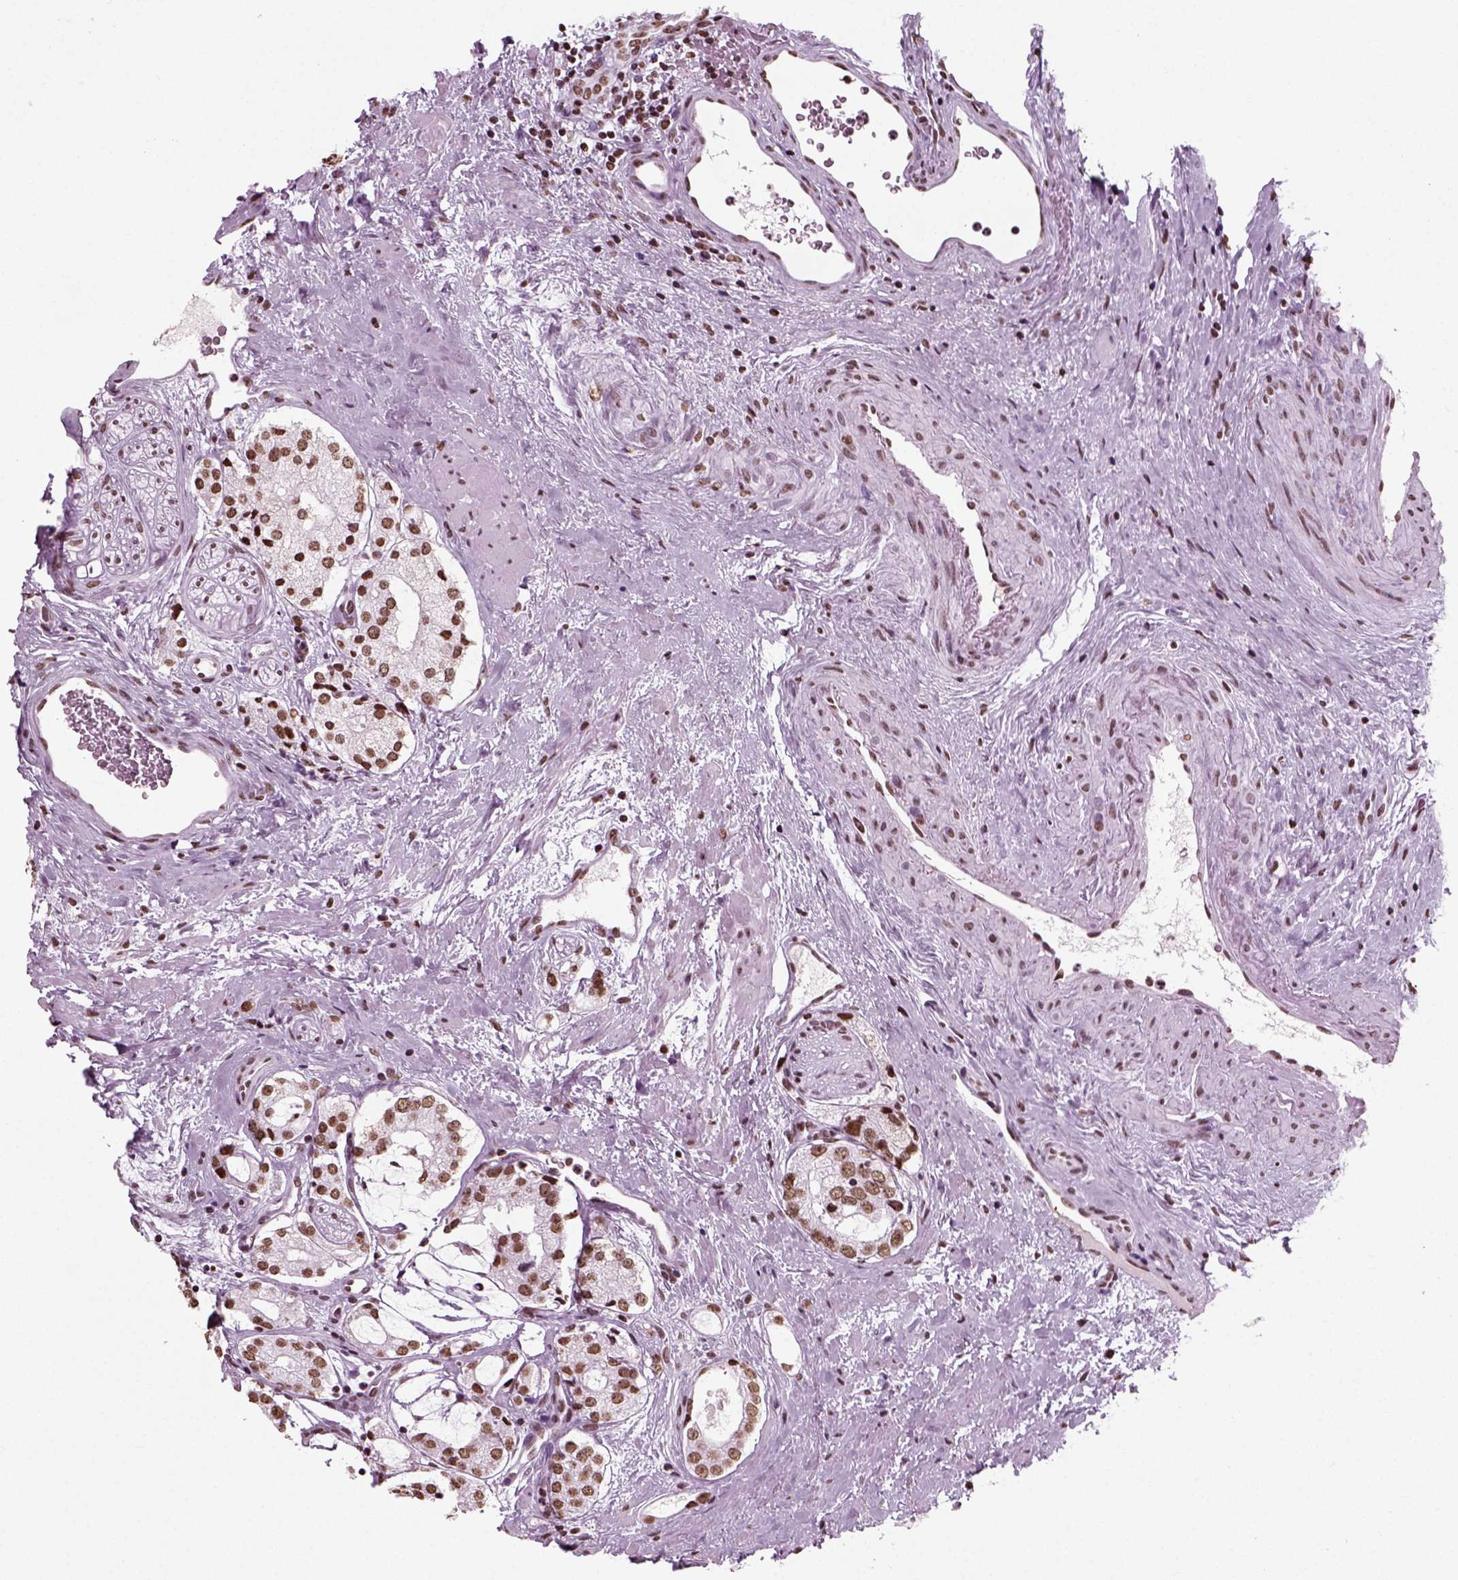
{"staining": {"intensity": "moderate", "quantity": ">75%", "location": "nuclear"}, "tissue": "prostate cancer", "cell_type": "Tumor cells", "image_type": "cancer", "snomed": [{"axis": "morphology", "description": "Adenocarcinoma, NOS"}, {"axis": "topography", "description": "Prostate"}], "caption": "Adenocarcinoma (prostate) stained with a brown dye displays moderate nuclear positive expression in about >75% of tumor cells.", "gene": "POLR1H", "patient": {"sex": "male", "age": 66}}